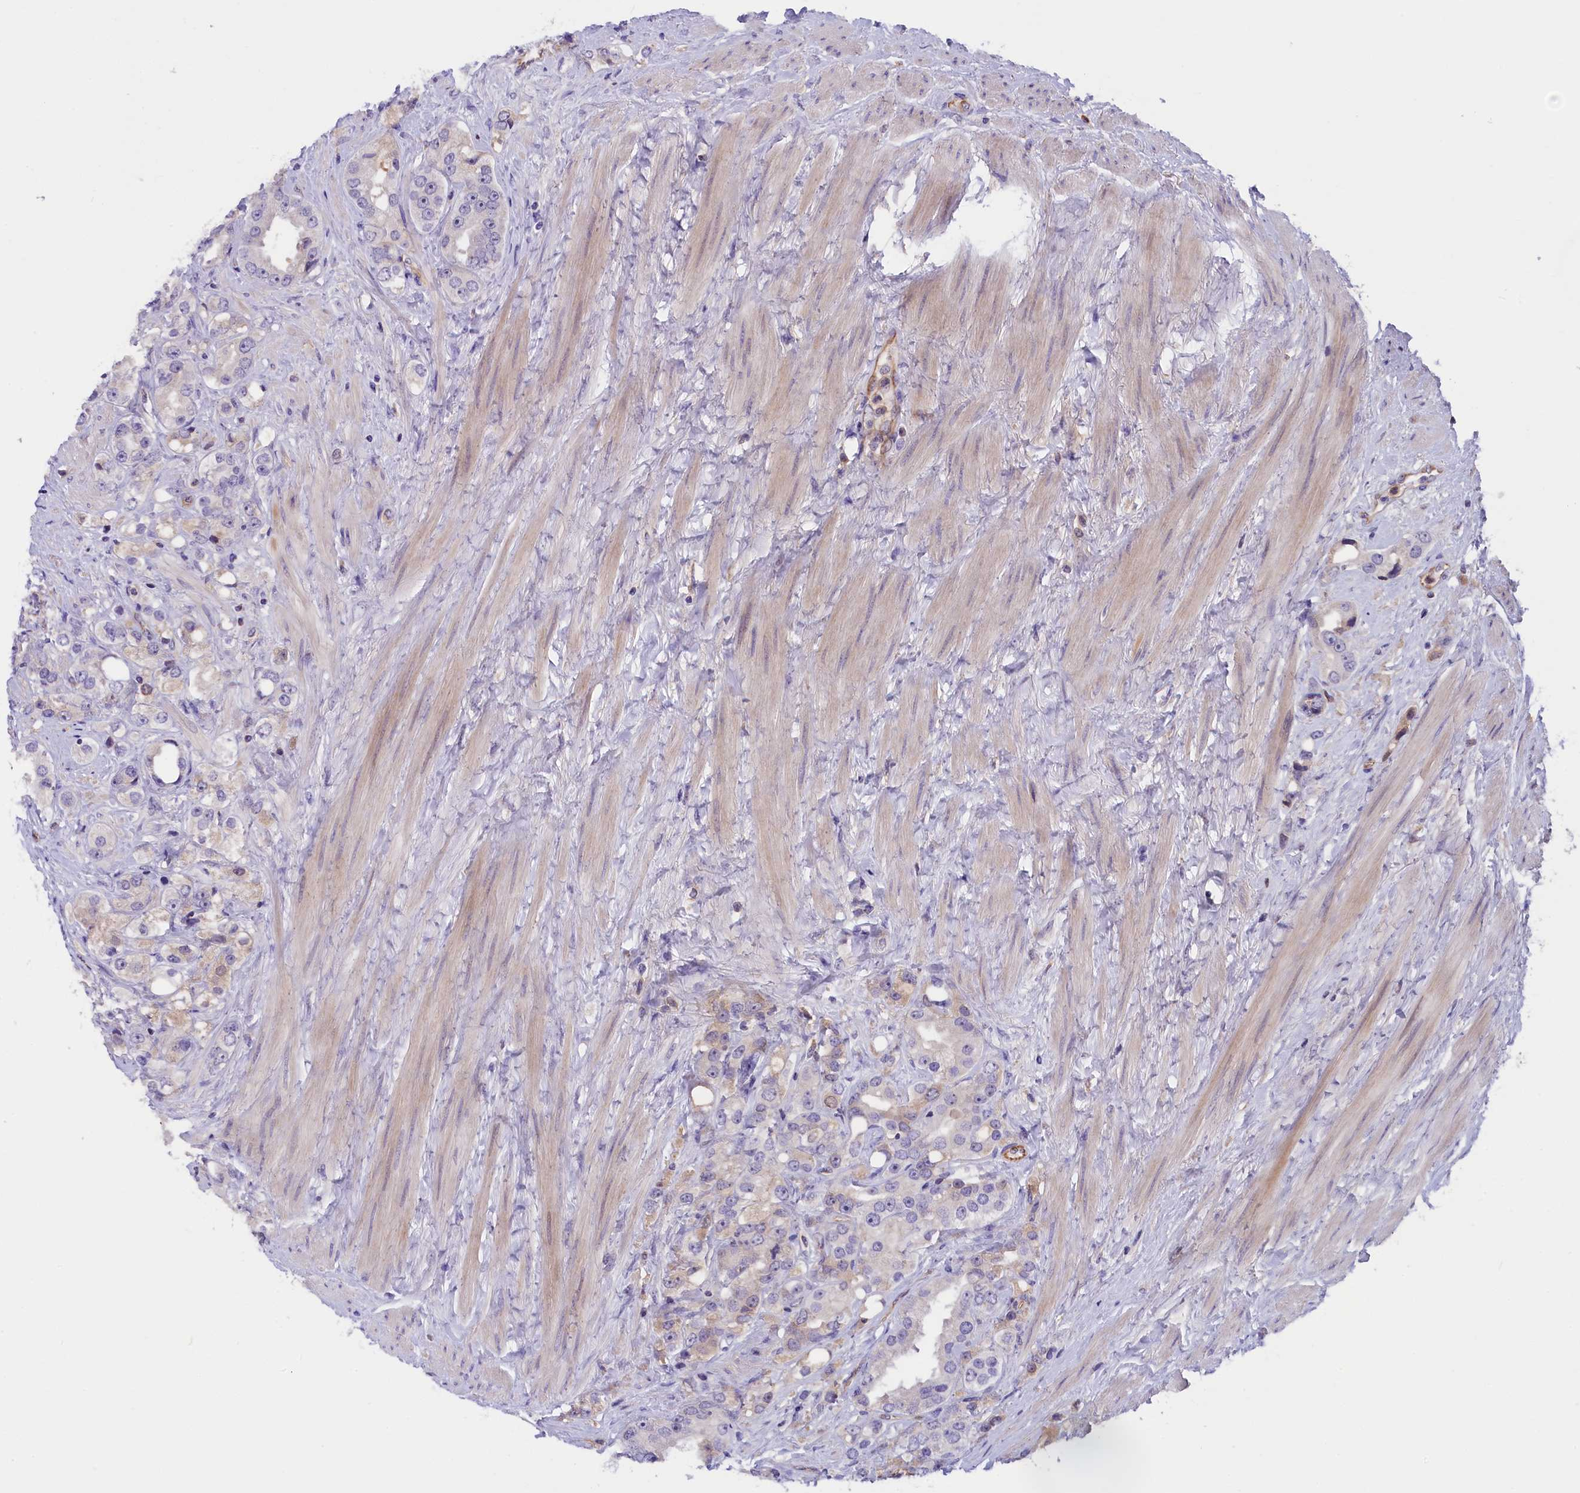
{"staining": {"intensity": "negative", "quantity": "none", "location": "none"}, "tissue": "prostate cancer", "cell_type": "Tumor cells", "image_type": "cancer", "snomed": [{"axis": "morphology", "description": "Adenocarcinoma, NOS"}, {"axis": "topography", "description": "Prostate"}], "caption": "DAB immunohistochemical staining of human prostate cancer (adenocarcinoma) shows no significant staining in tumor cells.", "gene": "CCDC32", "patient": {"sex": "male", "age": 79}}